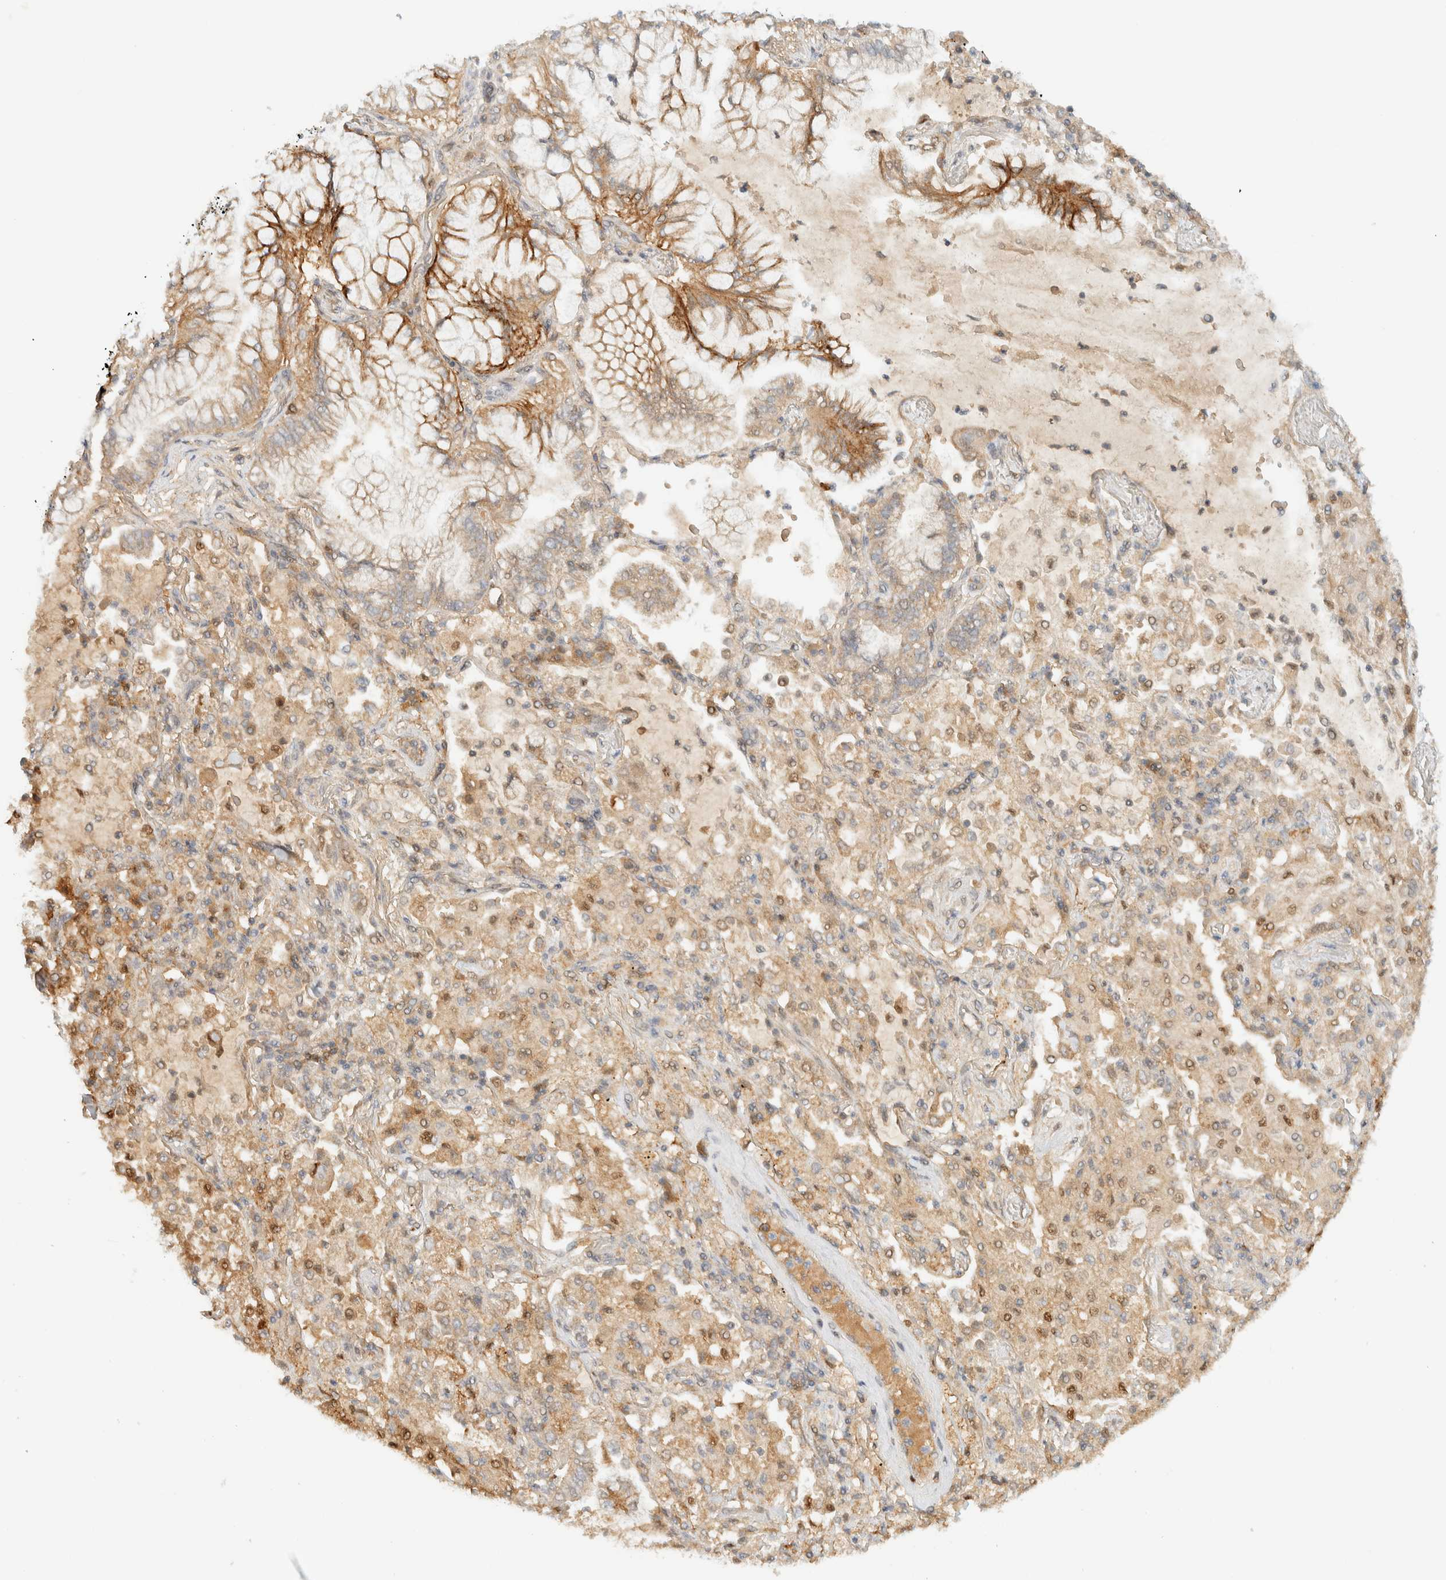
{"staining": {"intensity": "weak", "quantity": ">75%", "location": "cytoplasmic/membranous"}, "tissue": "lung cancer", "cell_type": "Tumor cells", "image_type": "cancer", "snomed": [{"axis": "morphology", "description": "Adenocarcinoma, NOS"}, {"axis": "topography", "description": "Lung"}], "caption": "Protein expression analysis of human lung cancer (adenocarcinoma) reveals weak cytoplasmic/membranous expression in about >75% of tumor cells.", "gene": "ZBTB34", "patient": {"sex": "female", "age": 70}}